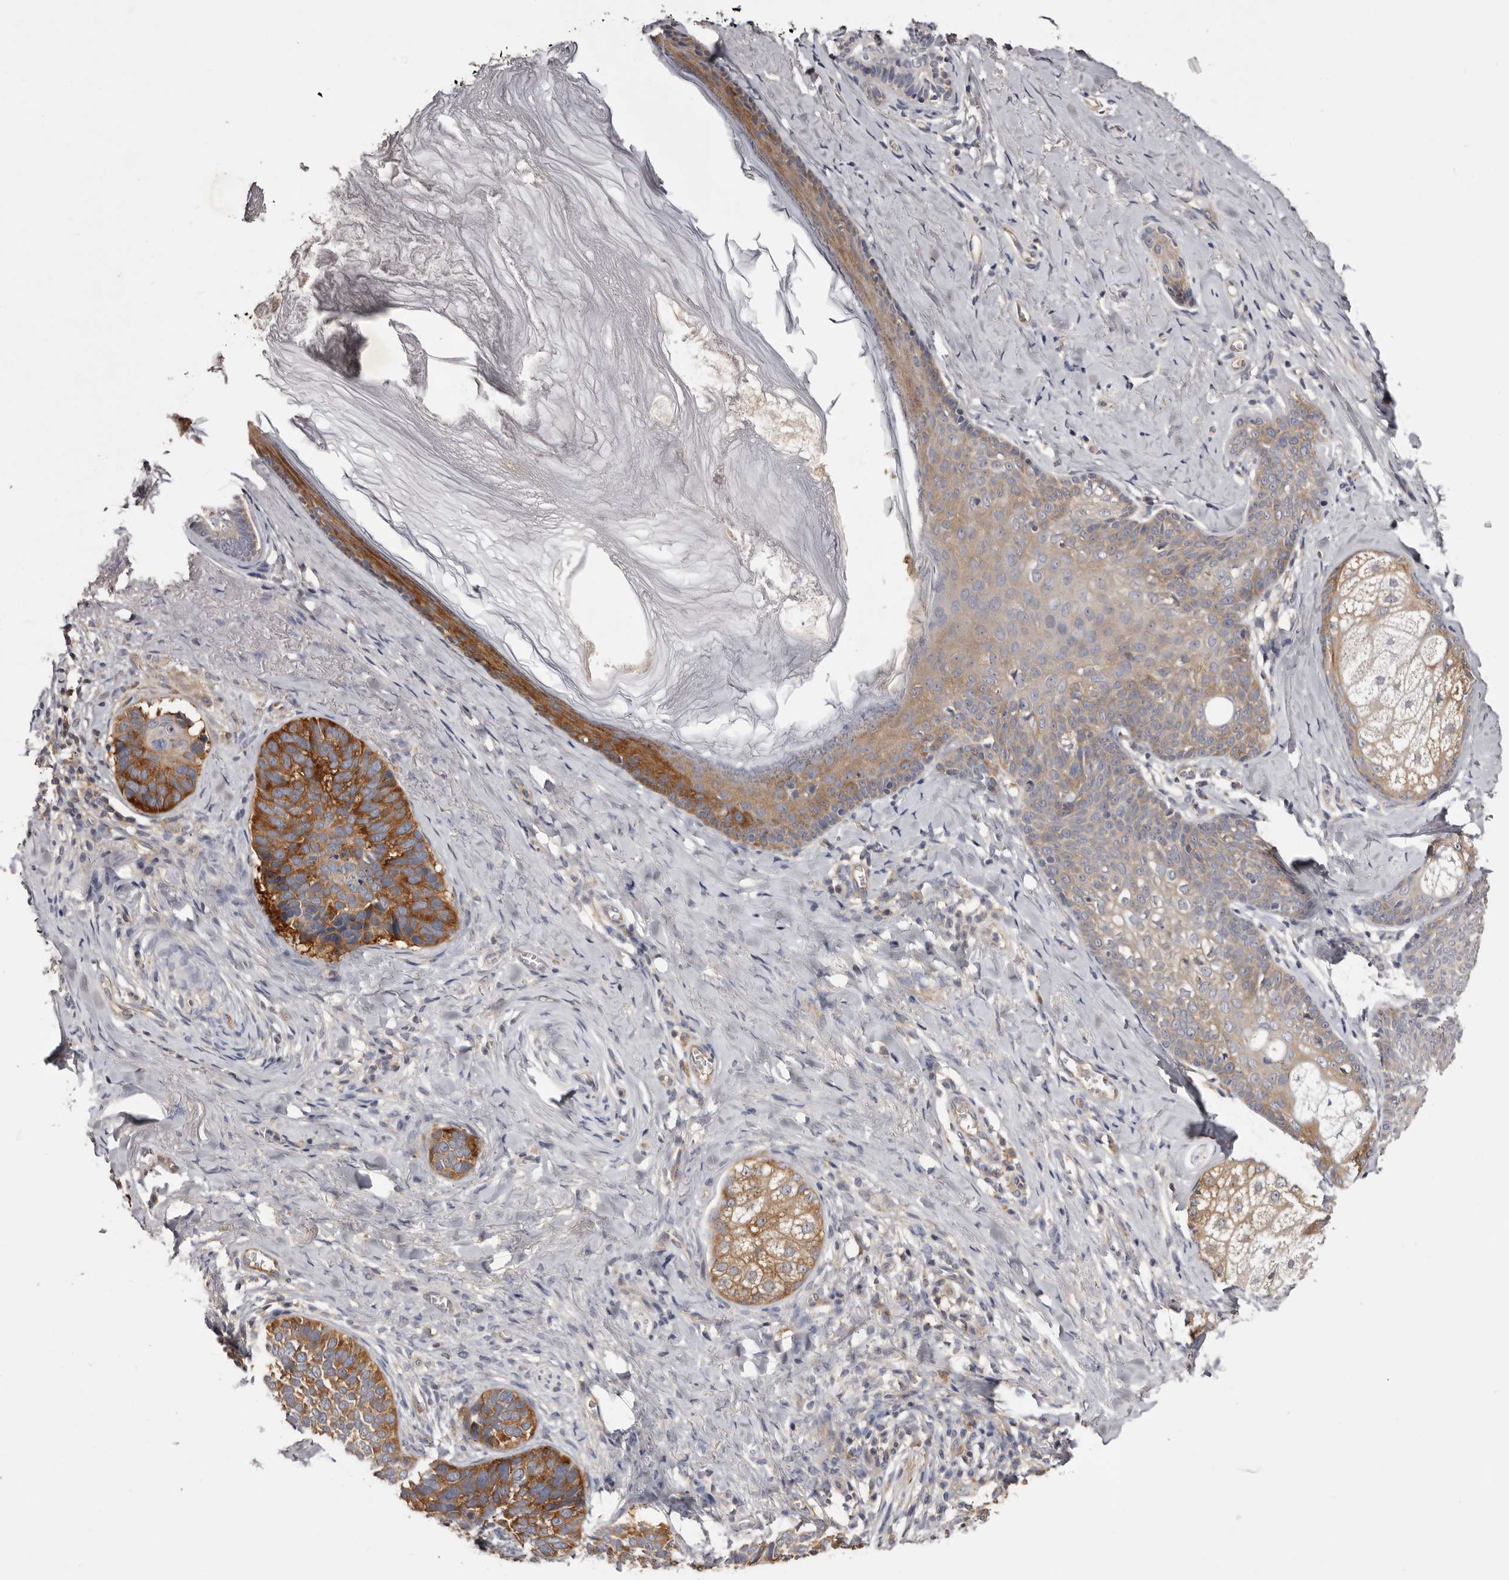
{"staining": {"intensity": "strong", "quantity": ">75%", "location": "cytoplasmic/membranous"}, "tissue": "skin cancer", "cell_type": "Tumor cells", "image_type": "cancer", "snomed": [{"axis": "morphology", "description": "Basal cell carcinoma"}, {"axis": "topography", "description": "Skin"}], "caption": "Protein staining demonstrates strong cytoplasmic/membranous expression in approximately >75% of tumor cells in basal cell carcinoma (skin).", "gene": "LTV1", "patient": {"sex": "male", "age": 62}}